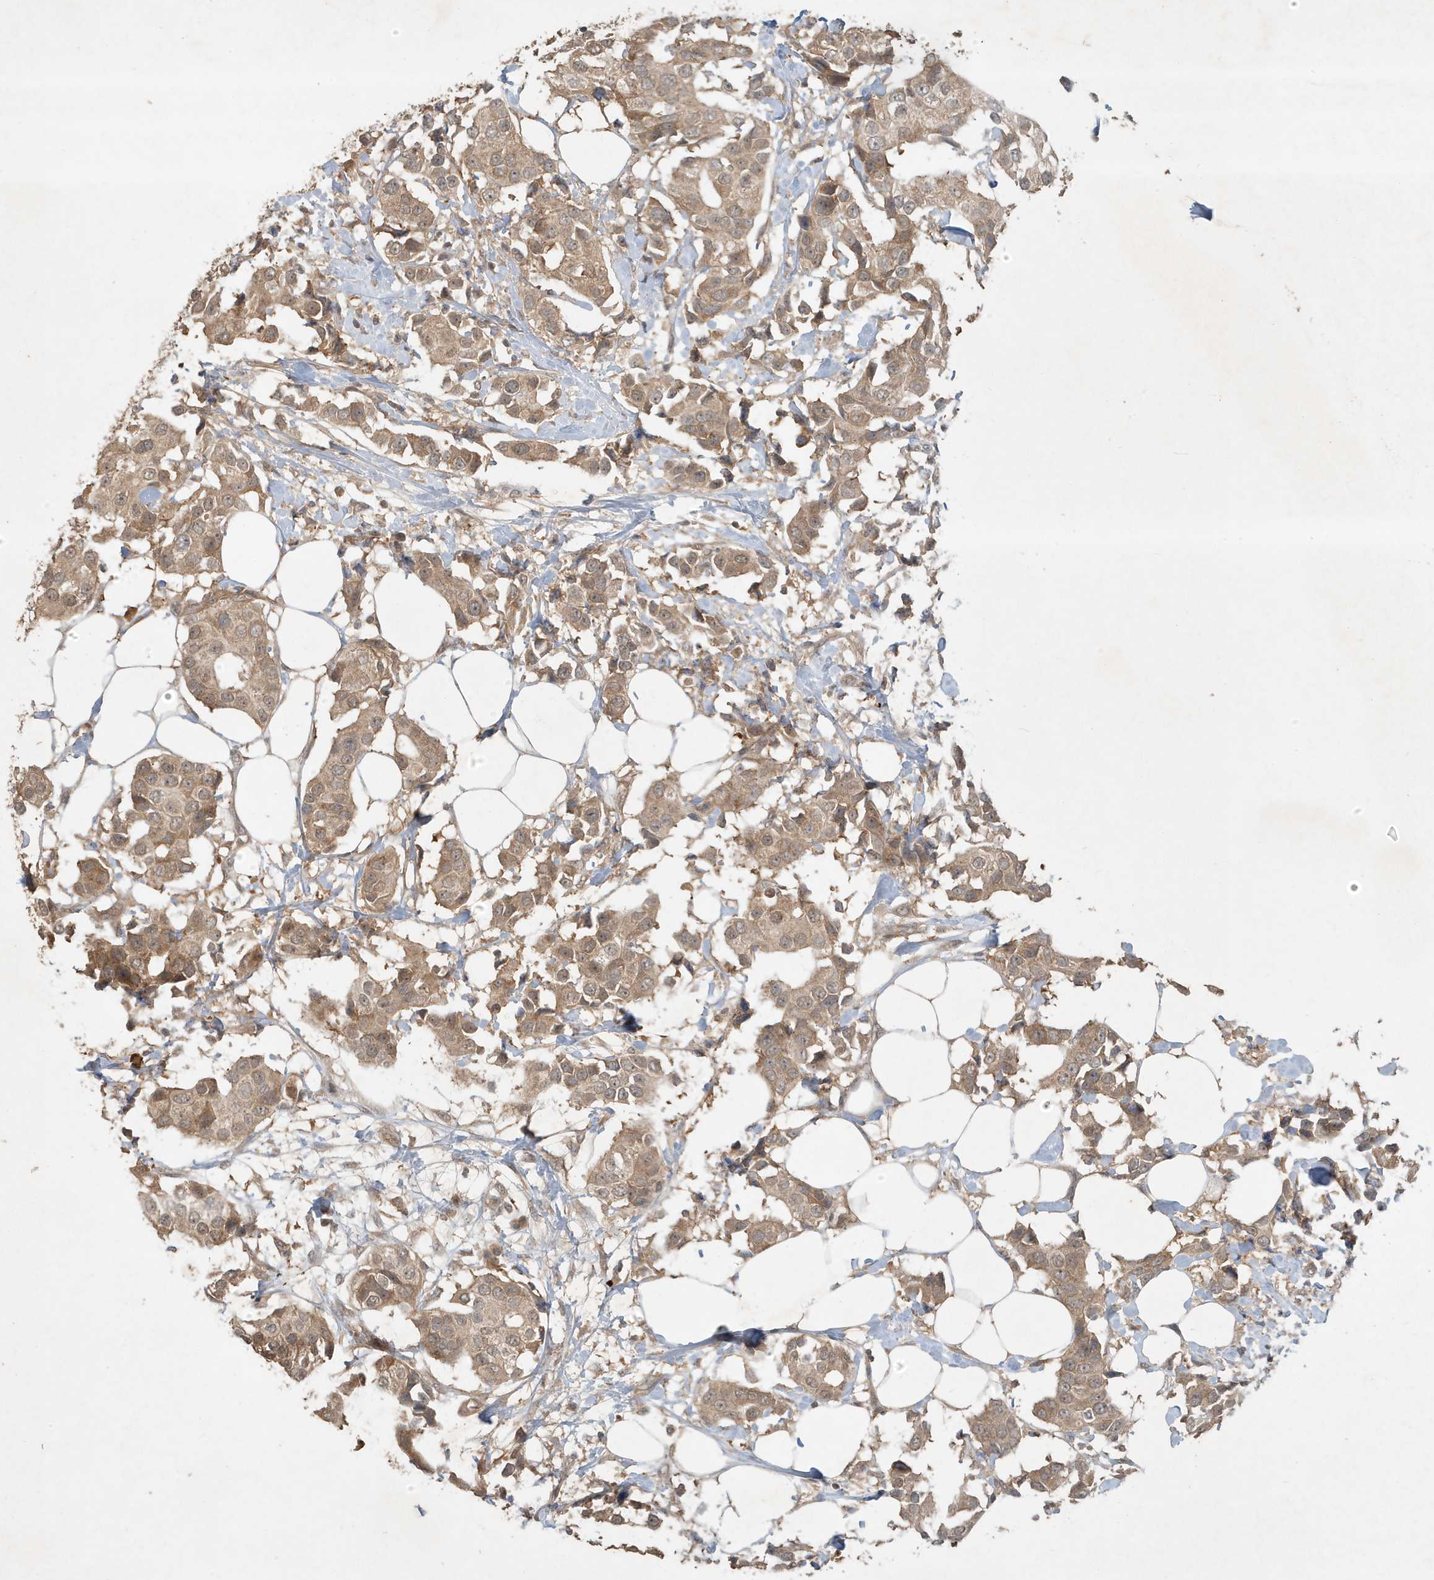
{"staining": {"intensity": "weak", "quantity": ">75%", "location": "cytoplasmic/membranous"}, "tissue": "breast cancer", "cell_type": "Tumor cells", "image_type": "cancer", "snomed": [{"axis": "morphology", "description": "Normal tissue, NOS"}, {"axis": "morphology", "description": "Duct carcinoma"}, {"axis": "topography", "description": "Breast"}], "caption": "A high-resolution image shows IHC staining of breast cancer (invasive ductal carcinoma), which reveals weak cytoplasmic/membranous positivity in approximately >75% of tumor cells.", "gene": "ABCB9", "patient": {"sex": "female", "age": 39}}